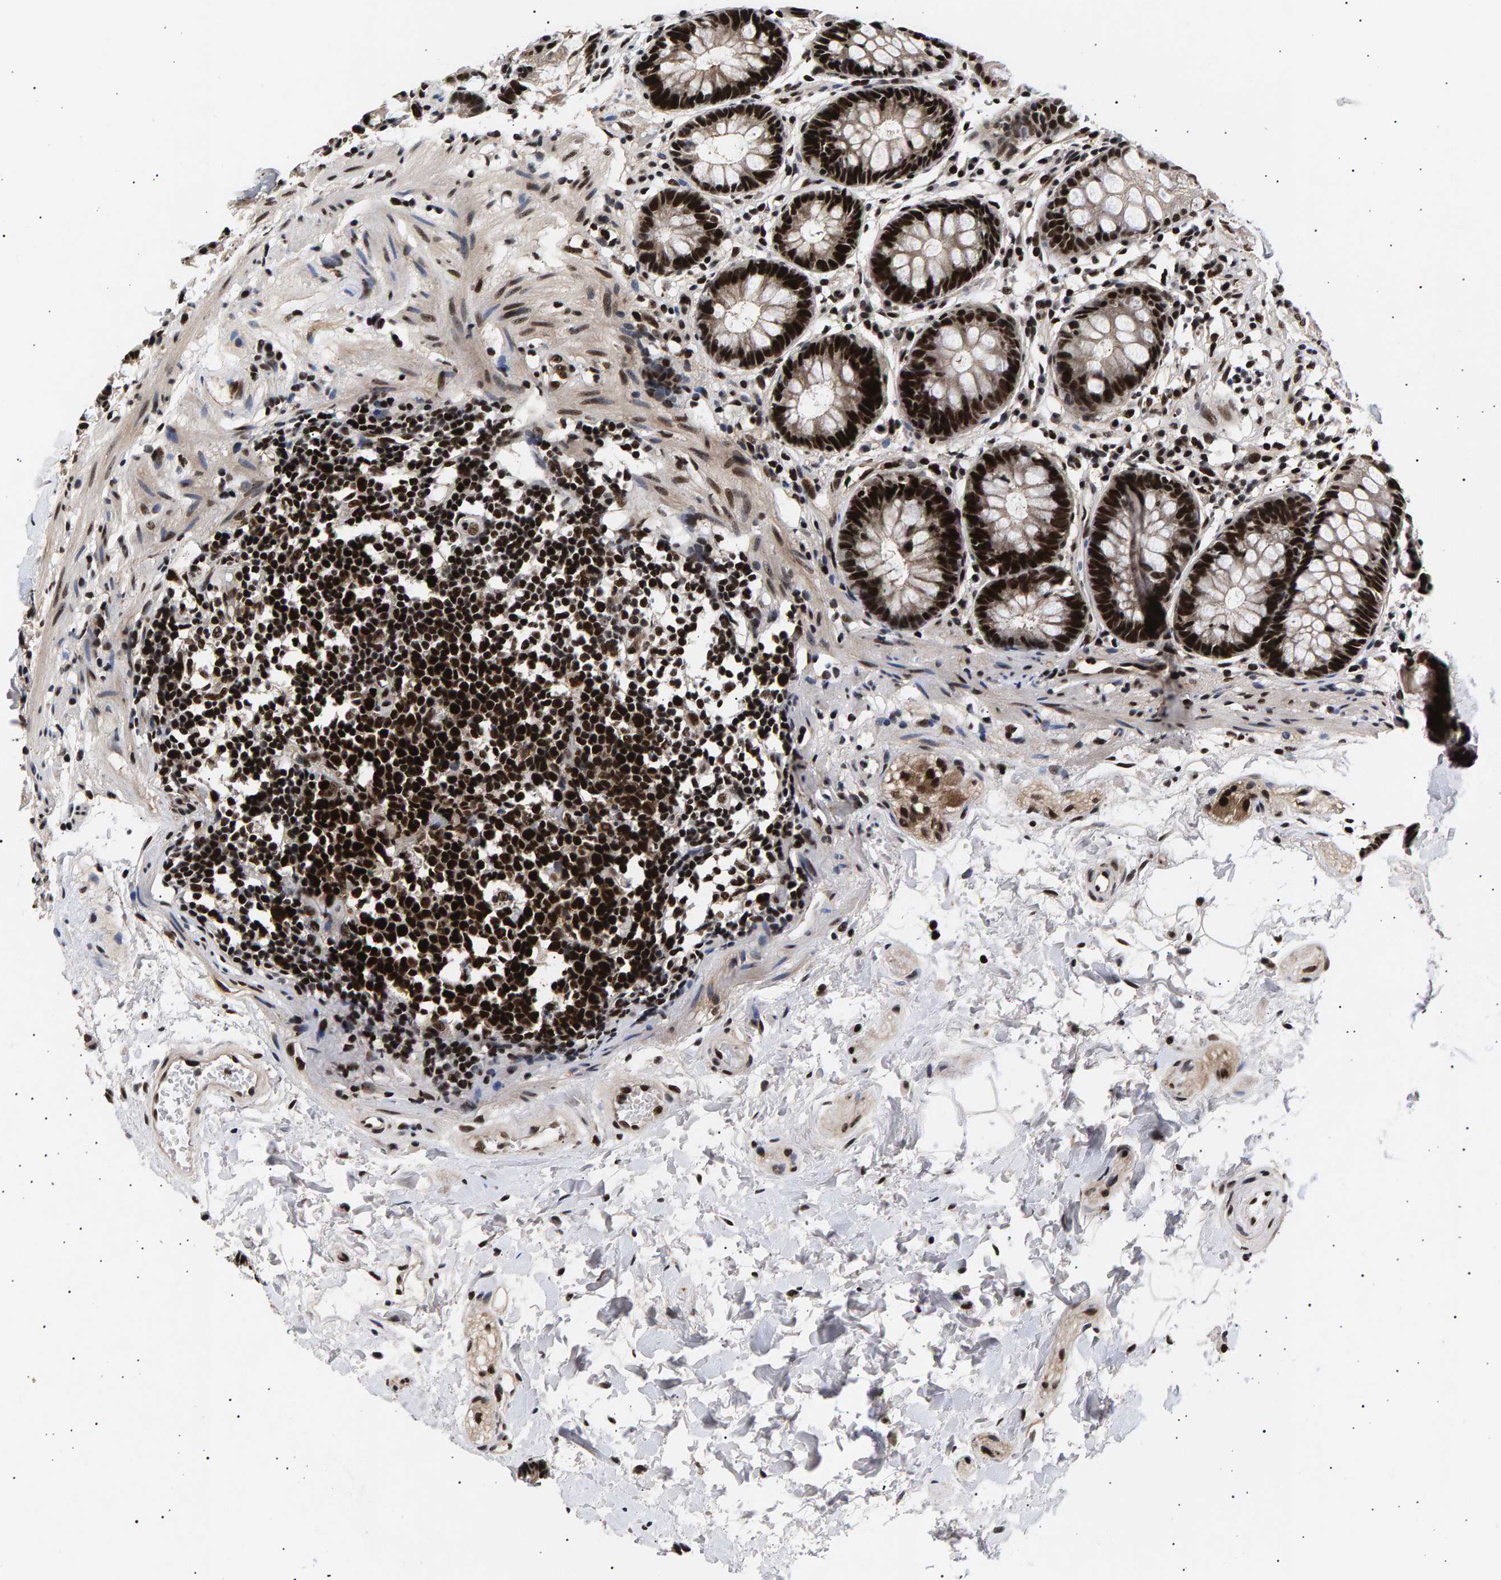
{"staining": {"intensity": "strong", "quantity": ">75%", "location": "nuclear"}, "tissue": "rectum", "cell_type": "Glandular cells", "image_type": "normal", "snomed": [{"axis": "morphology", "description": "Normal tissue, NOS"}, {"axis": "topography", "description": "Rectum"}], "caption": "Rectum stained with immunohistochemistry shows strong nuclear expression in approximately >75% of glandular cells.", "gene": "ANKRD40", "patient": {"sex": "male", "age": 64}}